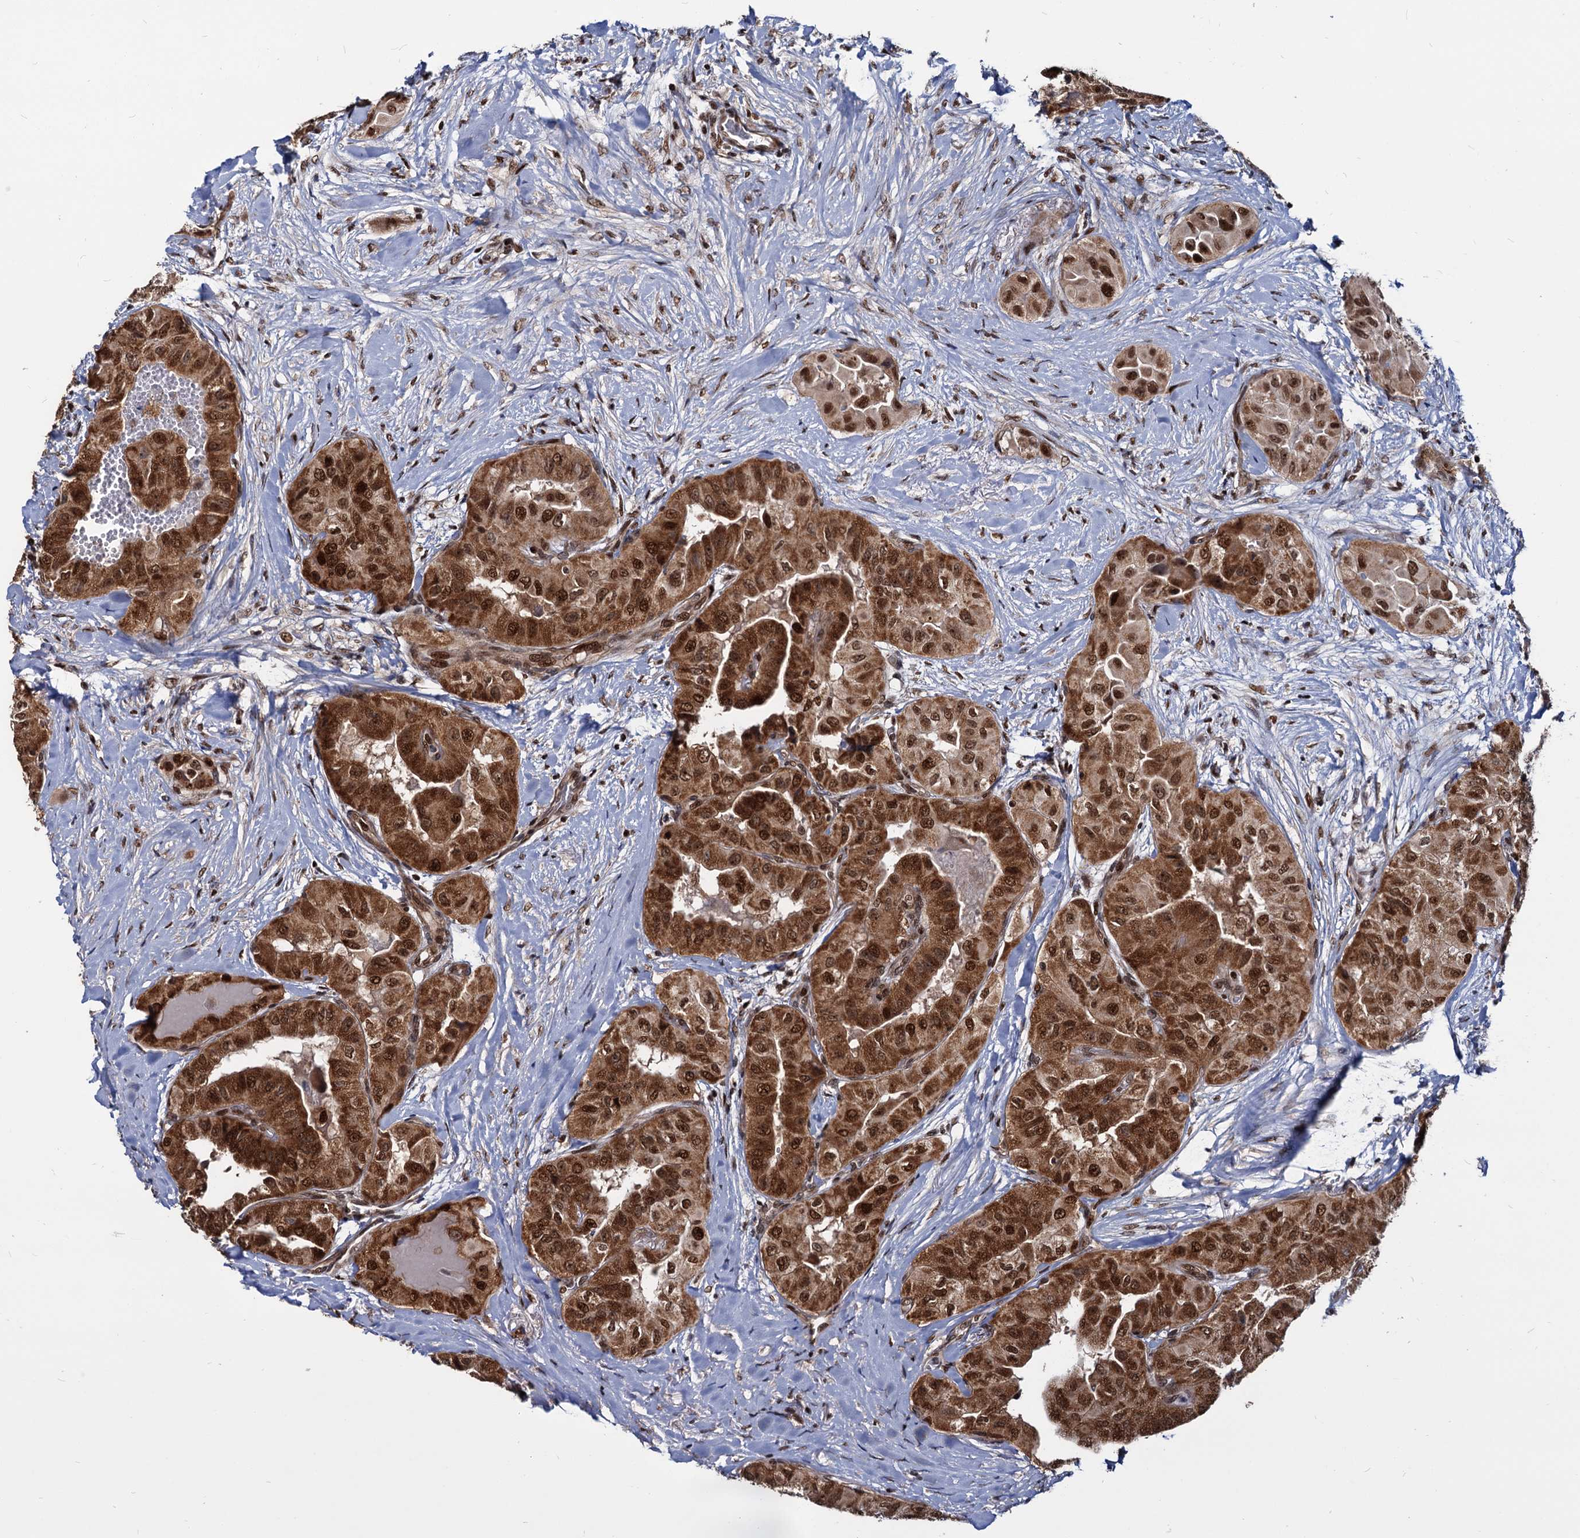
{"staining": {"intensity": "strong", "quantity": ">75%", "location": "cytoplasmic/membranous,nuclear"}, "tissue": "thyroid cancer", "cell_type": "Tumor cells", "image_type": "cancer", "snomed": [{"axis": "morphology", "description": "Papillary adenocarcinoma, NOS"}, {"axis": "topography", "description": "Thyroid gland"}], "caption": "Tumor cells exhibit high levels of strong cytoplasmic/membranous and nuclear staining in approximately >75% of cells in thyroid cancer (papillary adenocarcinoma).", "gene": "UBLCP1", "patient": {"sex": "female", "age": 59}}